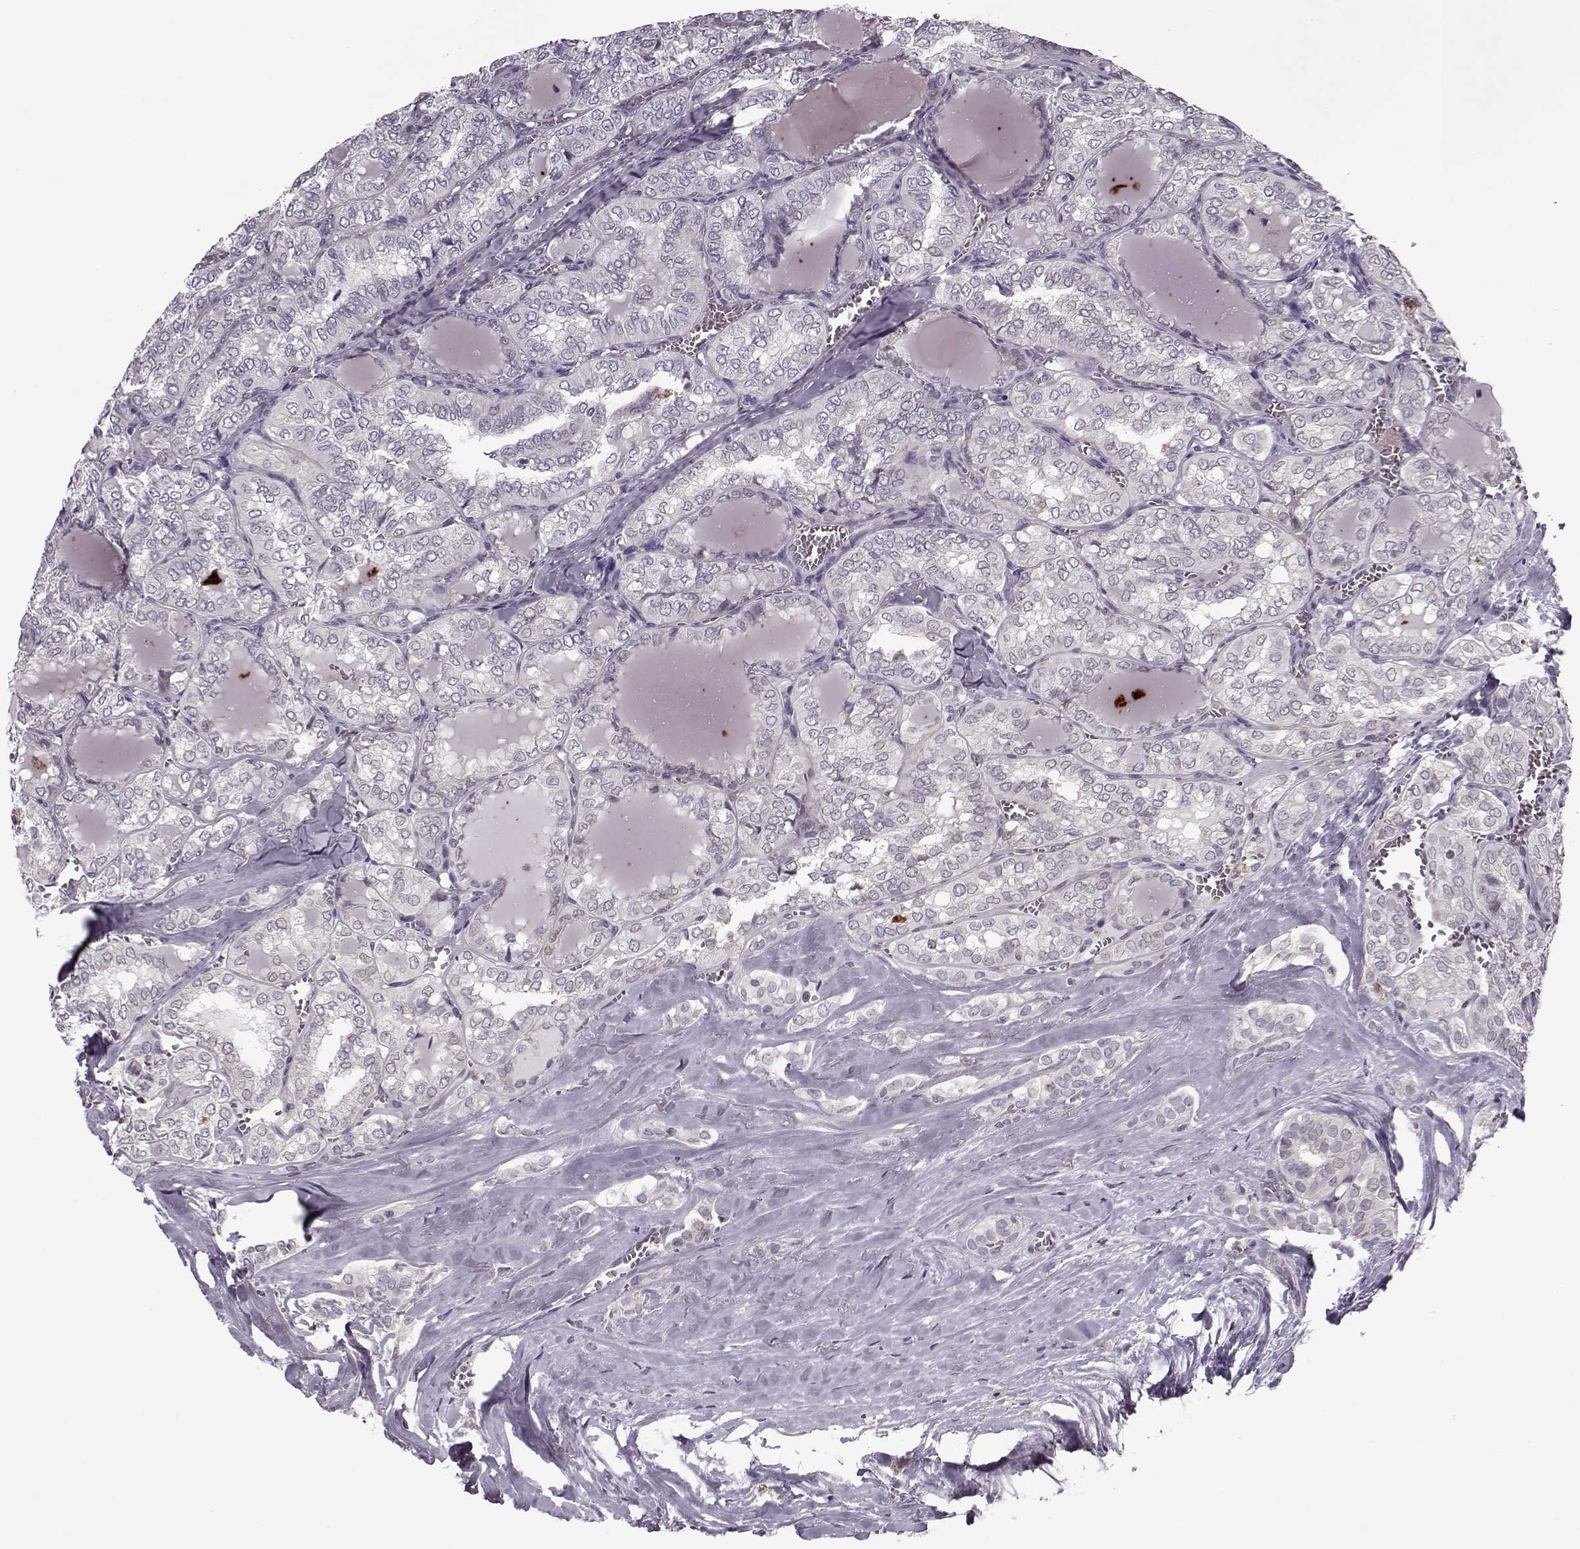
{"staining": {"intensity": "negative", "quantity": "none", "location": "none"}, "tissue": "thyroid cancer", "cell_type": "Tumor cells", "image_type": "cancer", "snomed": [{"axis": "morphology", "description": "Papillary adenocarcinoma, NOS"}, {"axis": "topography", "description": "Thyroid gland"}], "caption": "Tumor cells show no significant positivity in thyroid cancer.", "gene": "DNAI3", "patient": {"sex": "female", "age": 41}}